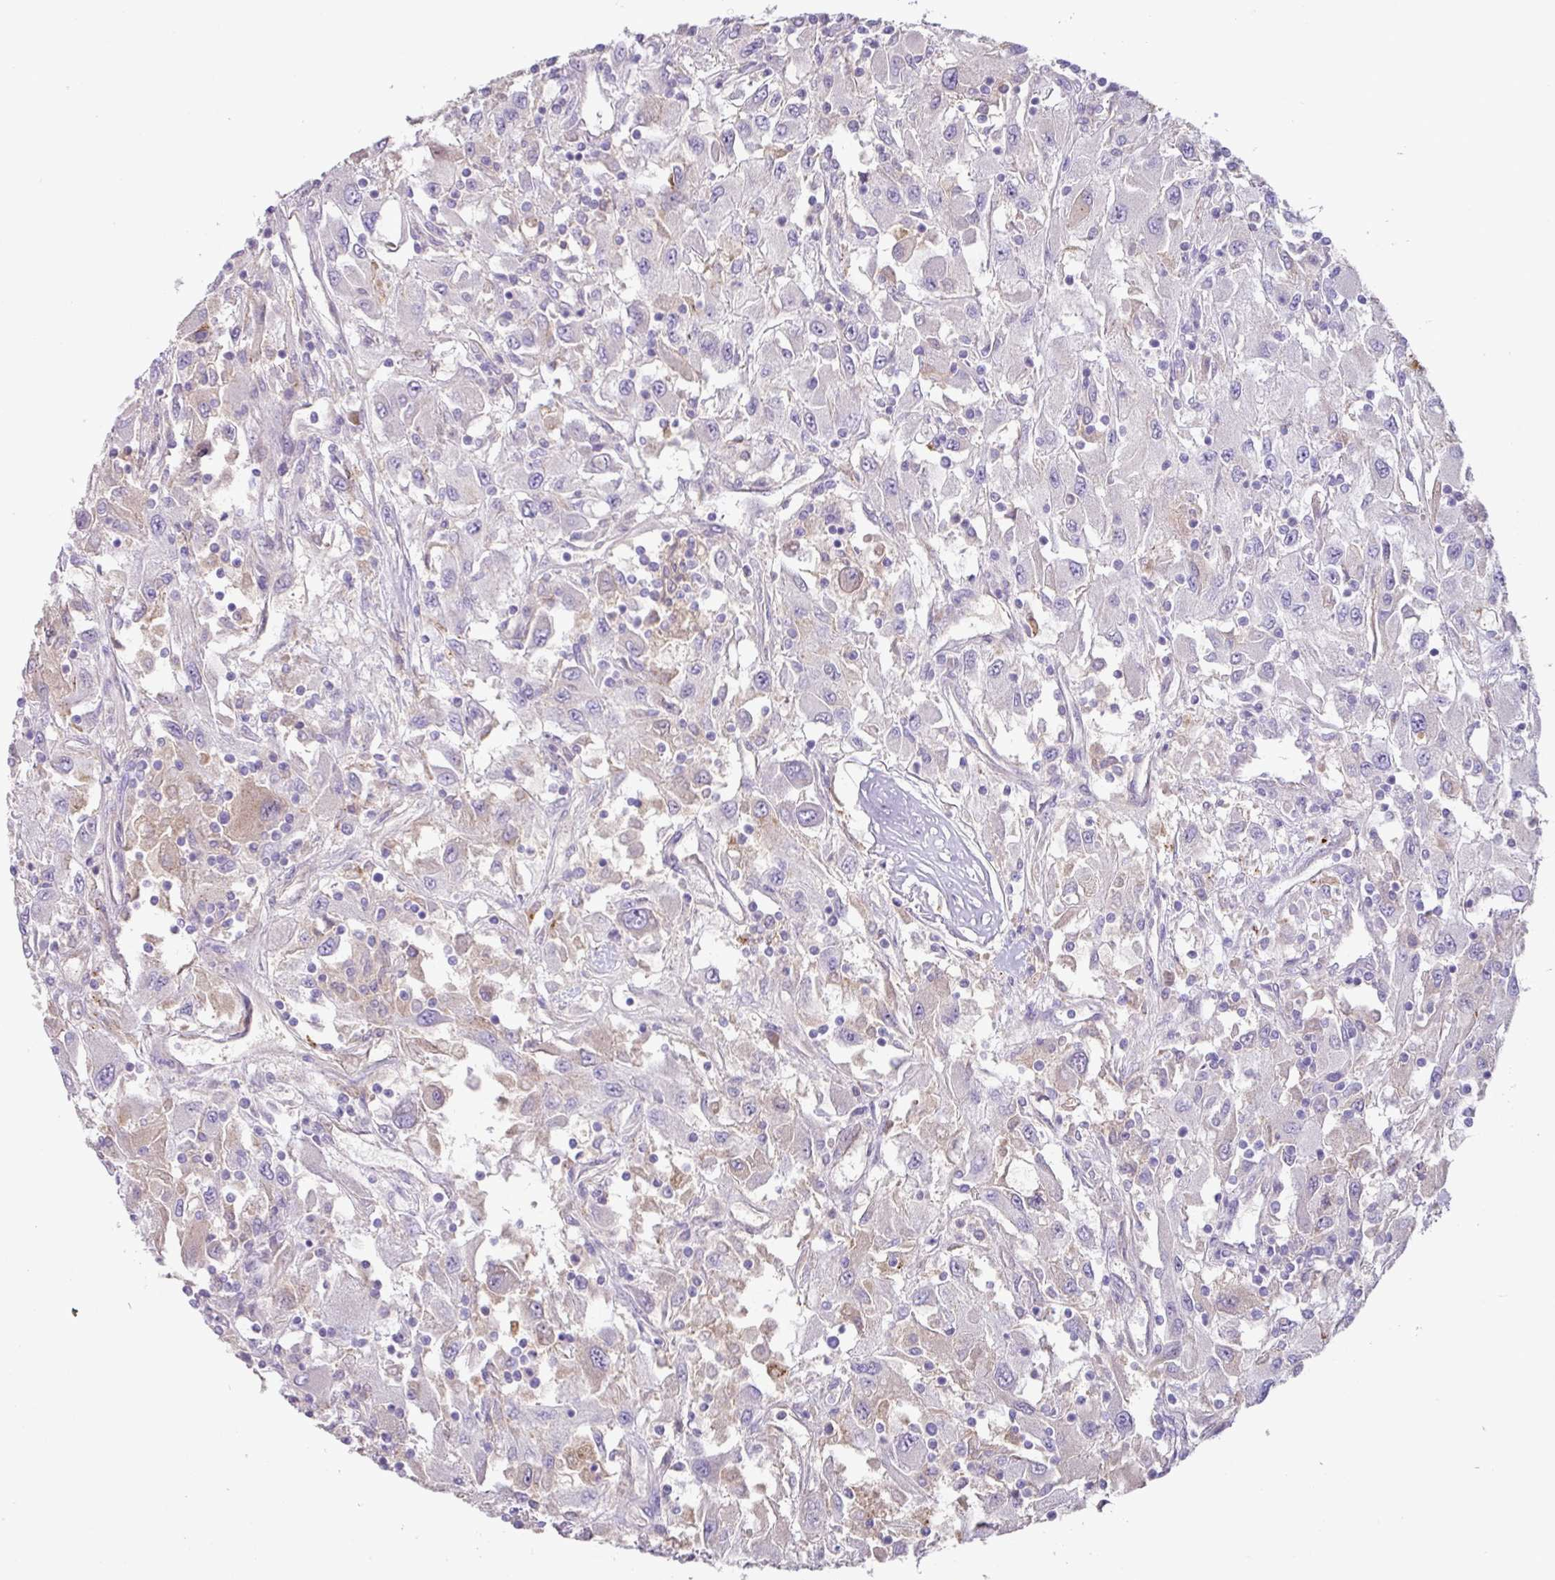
{"staining": {"intensity": "negative", "quantity": "none", "location": "none"}, "tissue": "renal cancer", "cell_type": "Tumor cells", "image_type": "cancer", "snomed": [{"axis": "morphology", "description": "Adenocarcinoma, NOS"}, {"axis": "topography", "description": "Kidney"}], "caption": "Human adenocarcinoma (renal) stained for a protein using immunohistochemistry (IHC) reveals no positivity in tumor cells.", "gene": "PLEKHH3", "patient": {"sex": "female", "age": 67}}